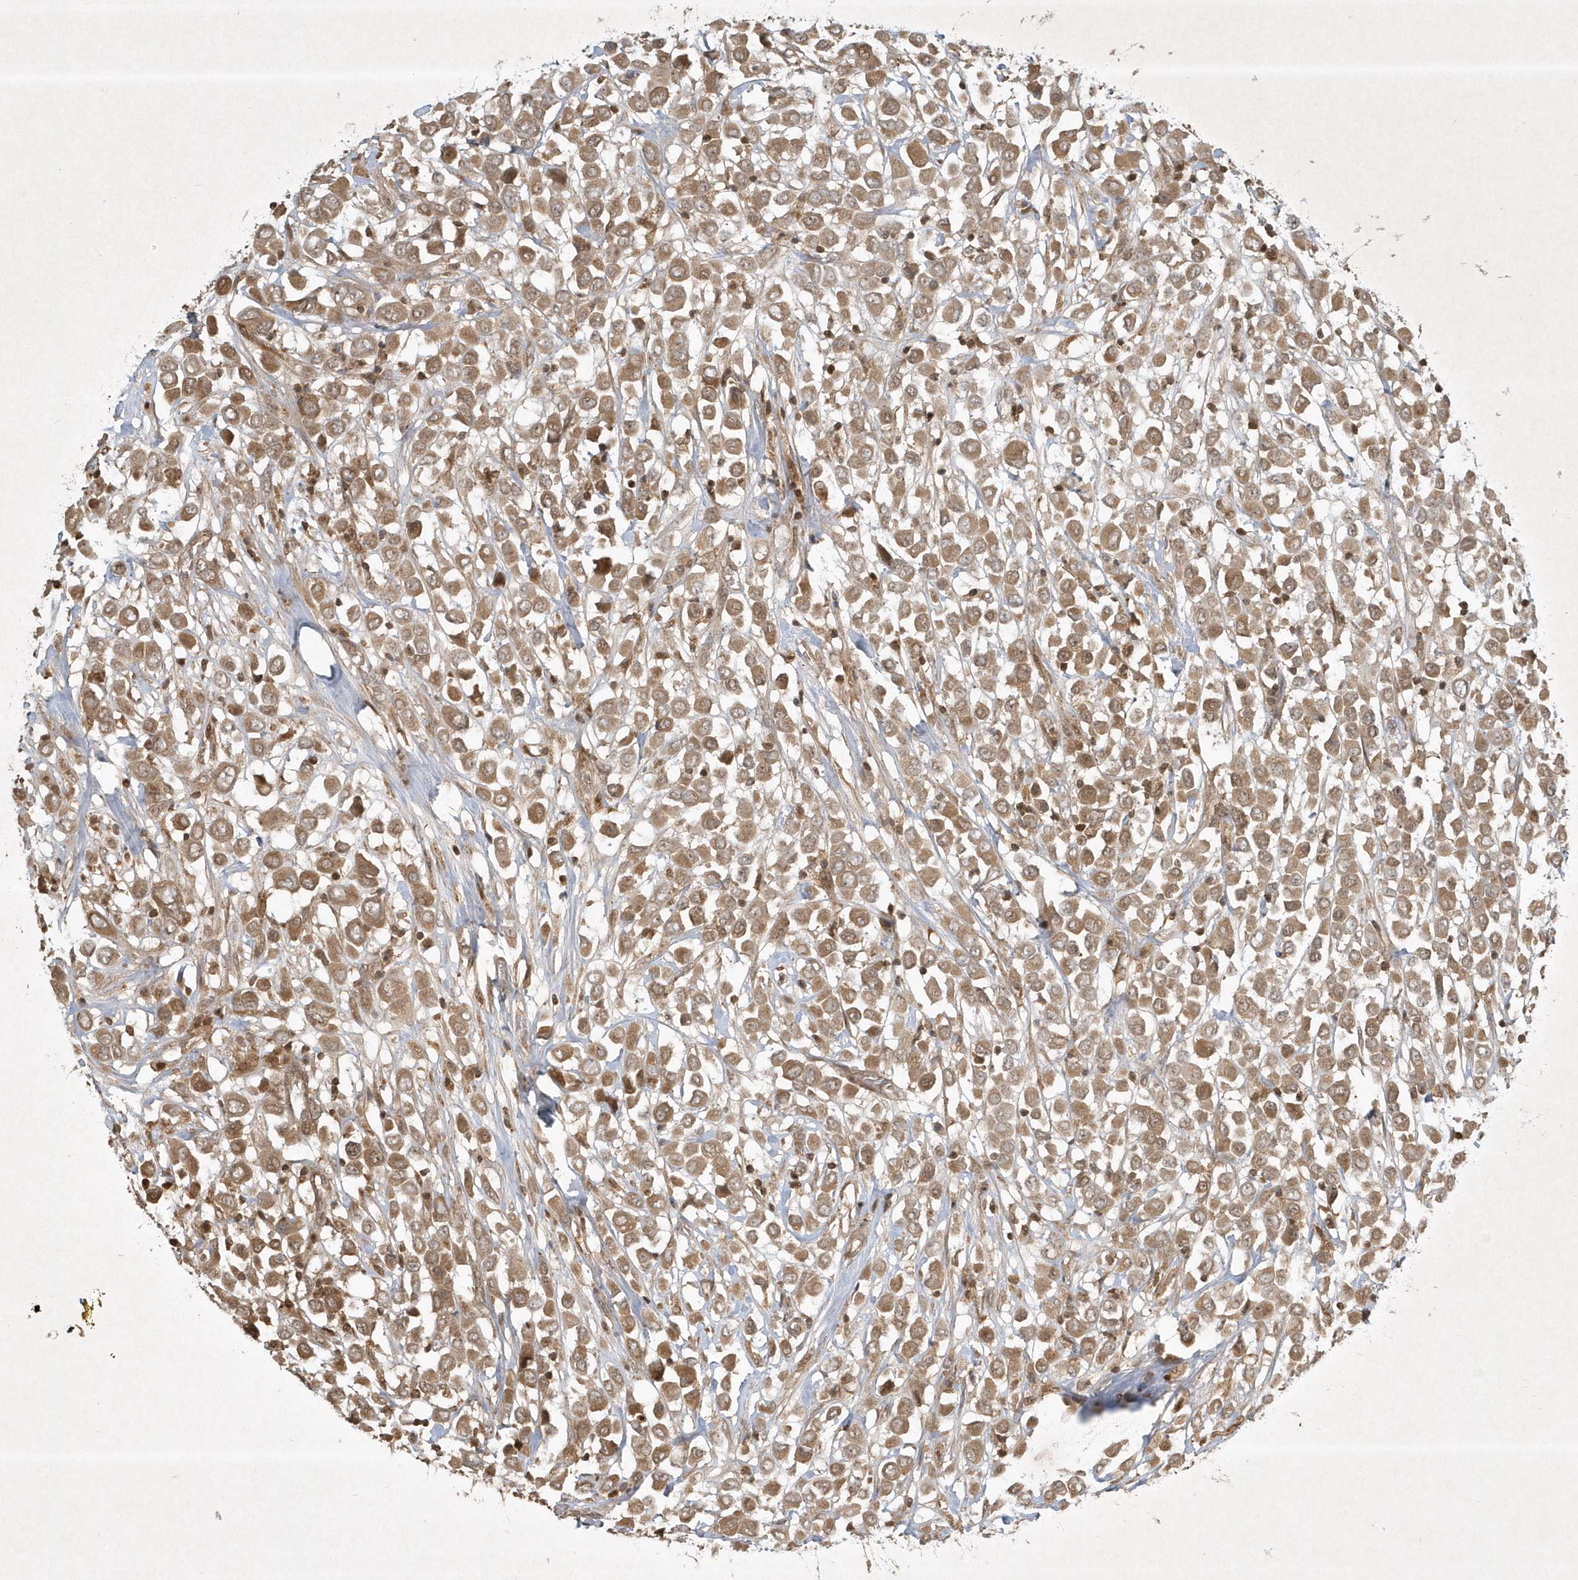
{"staining": {"intensity": "moderate", "quantity": ">75%", "location": "cytoplasmic/membranous"}, "tissue": "breast cancer", "cell_type": "Tumor cells", "image_type": "cancer", "snomed": [{"axis": "morphology", "description": "Duct carcinoma"}, {"axis": "topography", "description": "Breast"}], "caption": "Immunohistochemistry (IHC) staining of breast cancer, which demonstrates medium levels of moderate cytoplasmic/membranous staining in about >75% of tumor cells indicating moderate cytoplasmic/membranous protein expression. The staining was performed using DAB (3,3'-diaminobenzidine) (brown) for protein detection and nuclei were counterstained in hematoxylin (blue).", "gene": "PLTP", "patient": {"sex": "female", "age": 61}}